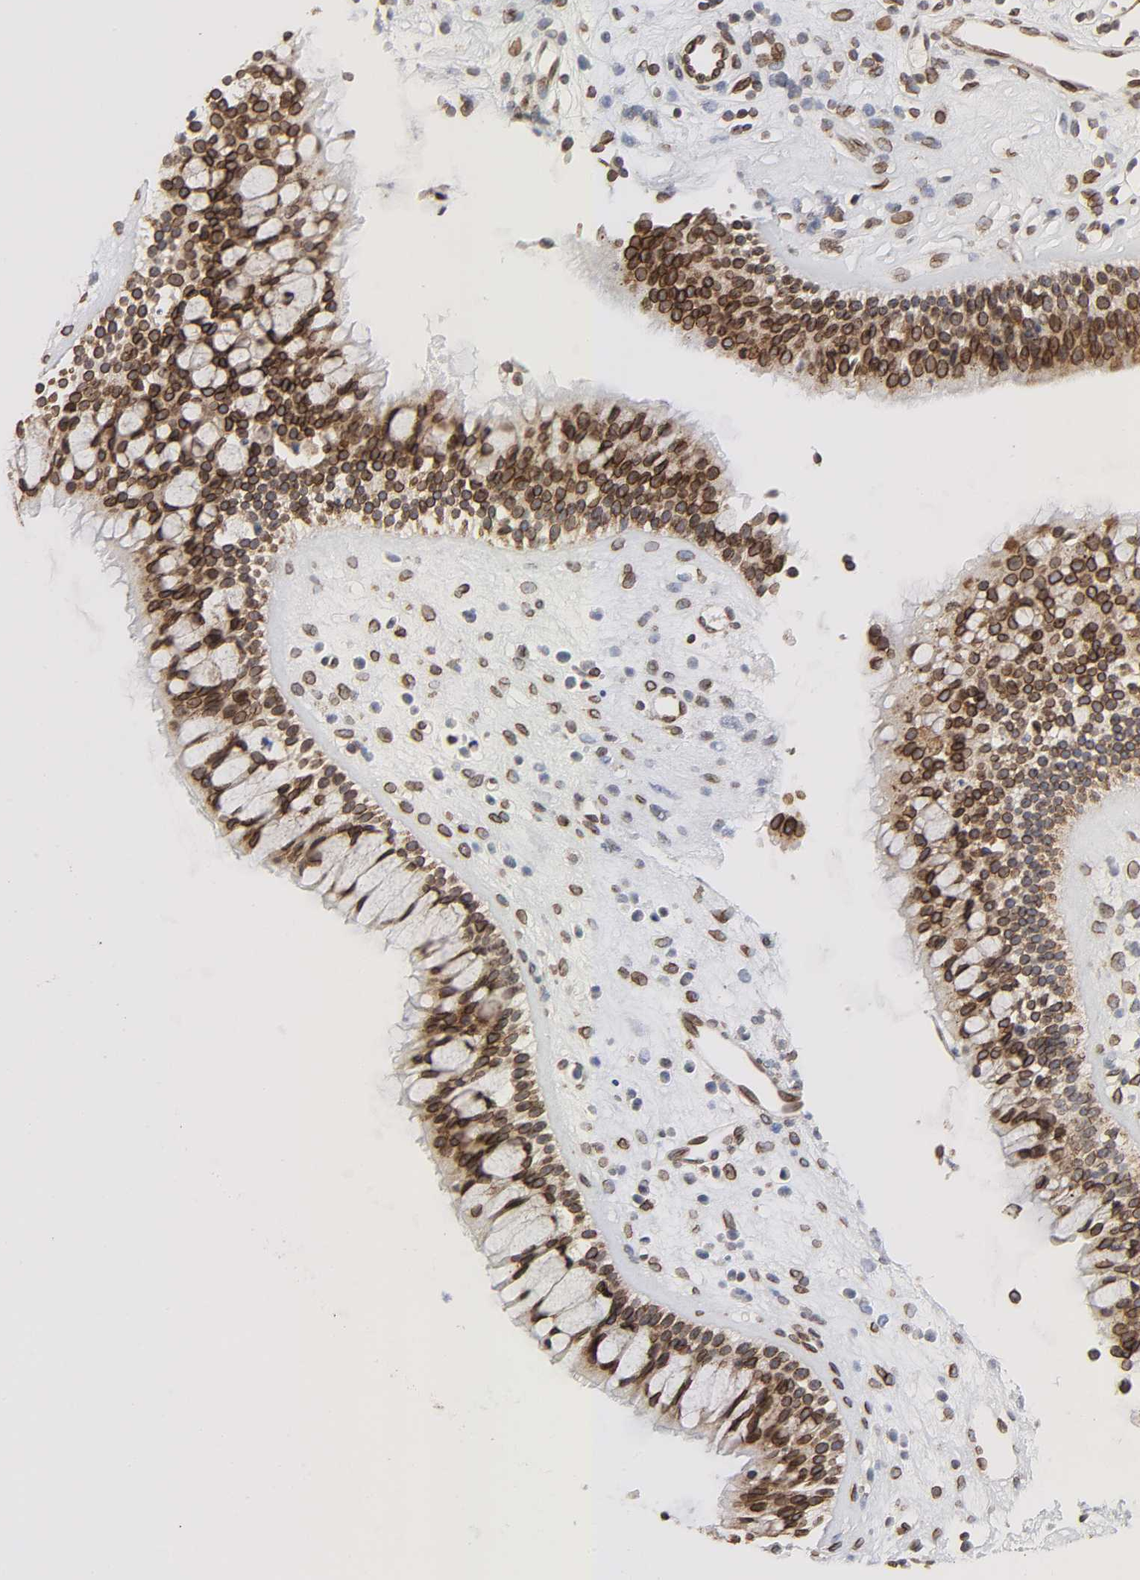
{"staining": {"intensity": "strong", "quantity": ">75%", "location": "cytoplasmic/membranous,nuclear"}, "tissue": "nasopharynx", "cell_type": "Respiratory epithelial cells", "image_type": "normal", "snomed": [{"axis": "morphology", "description": "Normal tissue, NOS"}, {"axis": "topography", "description": "Nasopharynx"}], "caption": "IHC staining of benign nasopharynx, which demonstrates high levels of strong cytoplasmic/membranous,nuclear positivity in approximately >75% of respiratory epithelial cells indicating strong cytoplasmic/membranous,nuclear protein expression. The staining was performed using DAB (3,3'-diaminobenzidine) (brown) for protein detection and nuclei were counterstained in hematoxylin (blue).", "gene": "RANGAP1", "patient": {"sex": "female", "age": 63}}